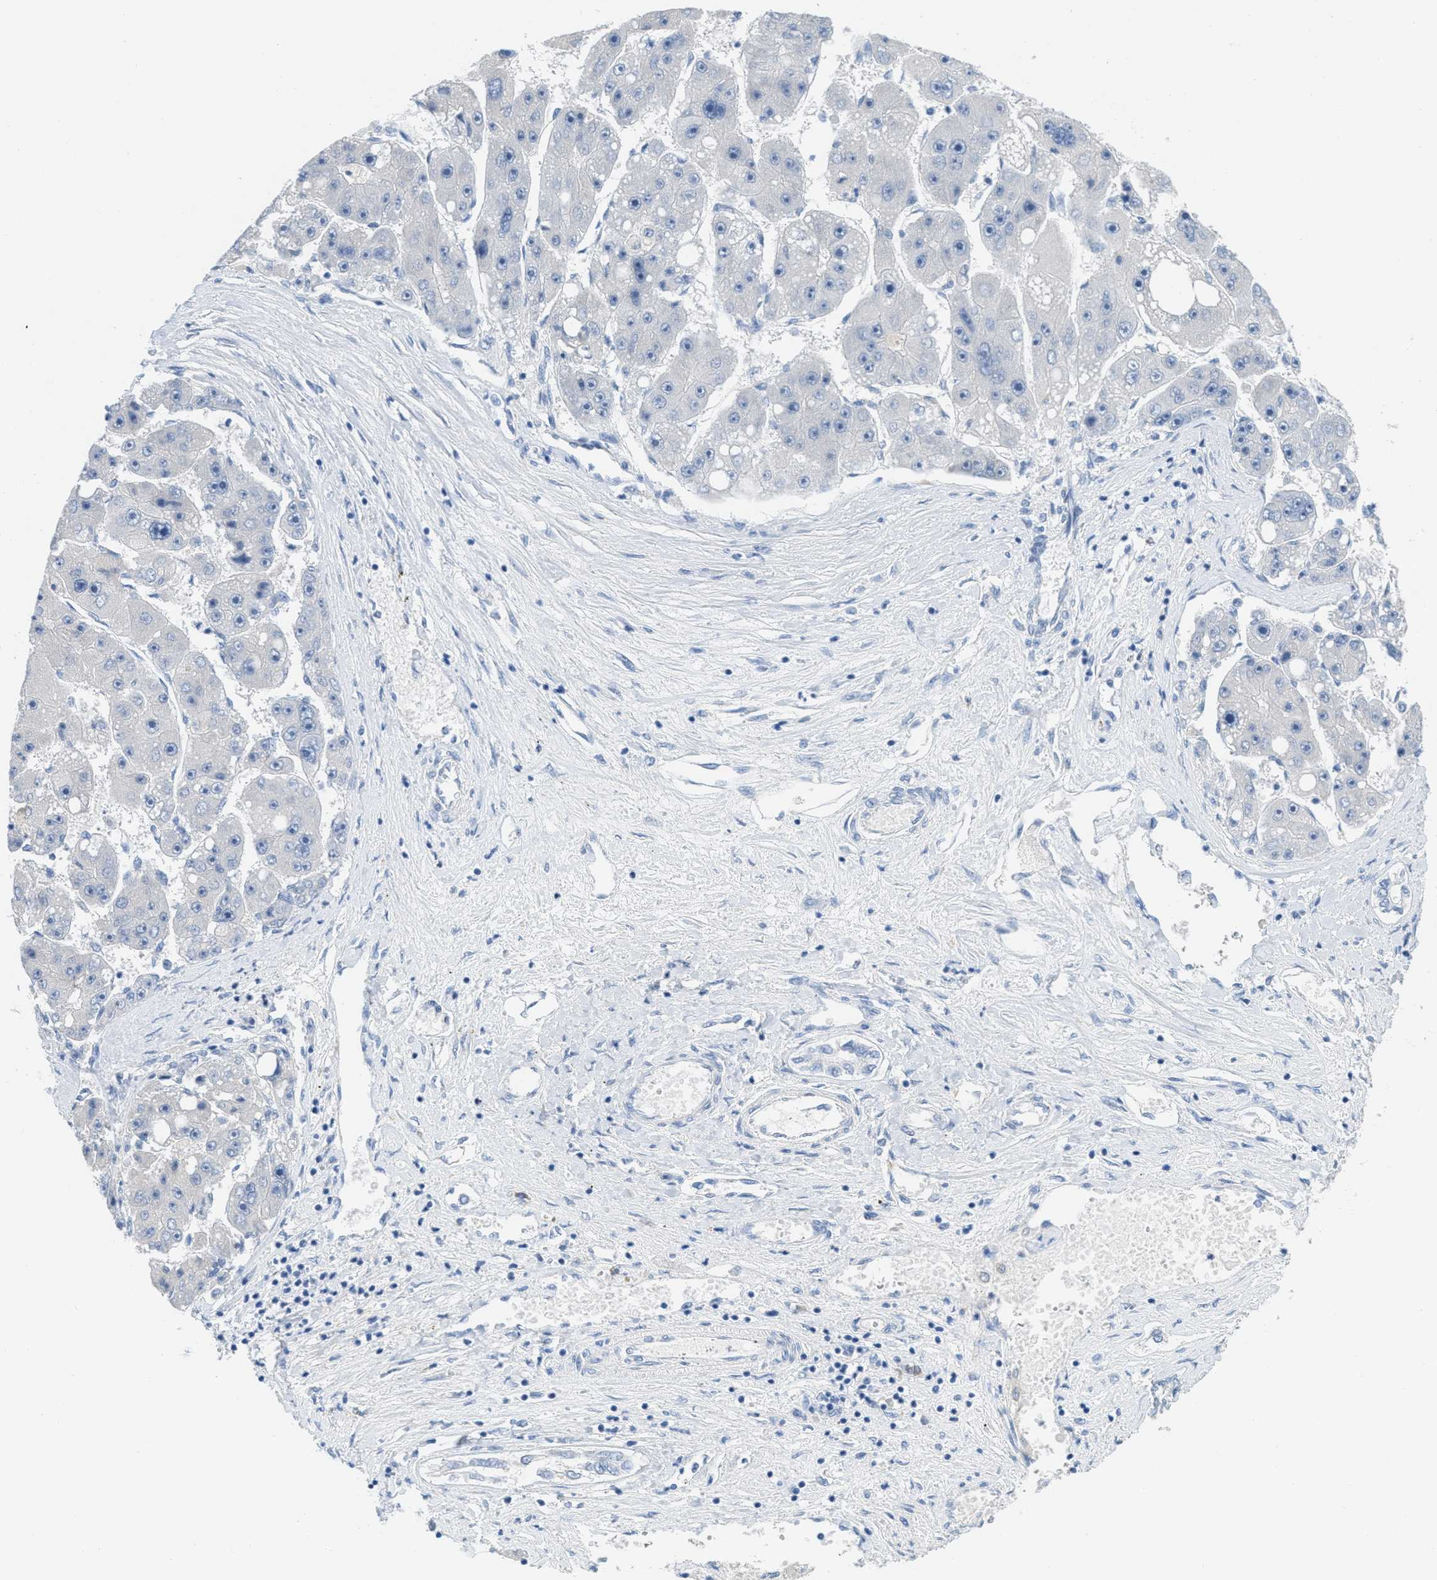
{"staining": {"intensity": "negative", "quantity": "none", "location": "none"}, "tissue": "liver cancer", "cell_type": "Tumor cells", "image_type": "cancer", "snomed": [{"axis": "morphology", "description": "Carcinoma, Hepatocellular, NOS"}, {"axis": "topography", "description": "Liver"}], "caption": "The immunohistochemistry (IHC) histopathology image has no significant expression in tumor cells of liver cancer (hepatocellular carcinoma) tissue. (Stains: DAB IHC with hematoxylin counter stain, Microscopy: brightfield microscopy at high magnification).", "gene": "HSF2", "patient": {"sex": "female", "age": 61}}